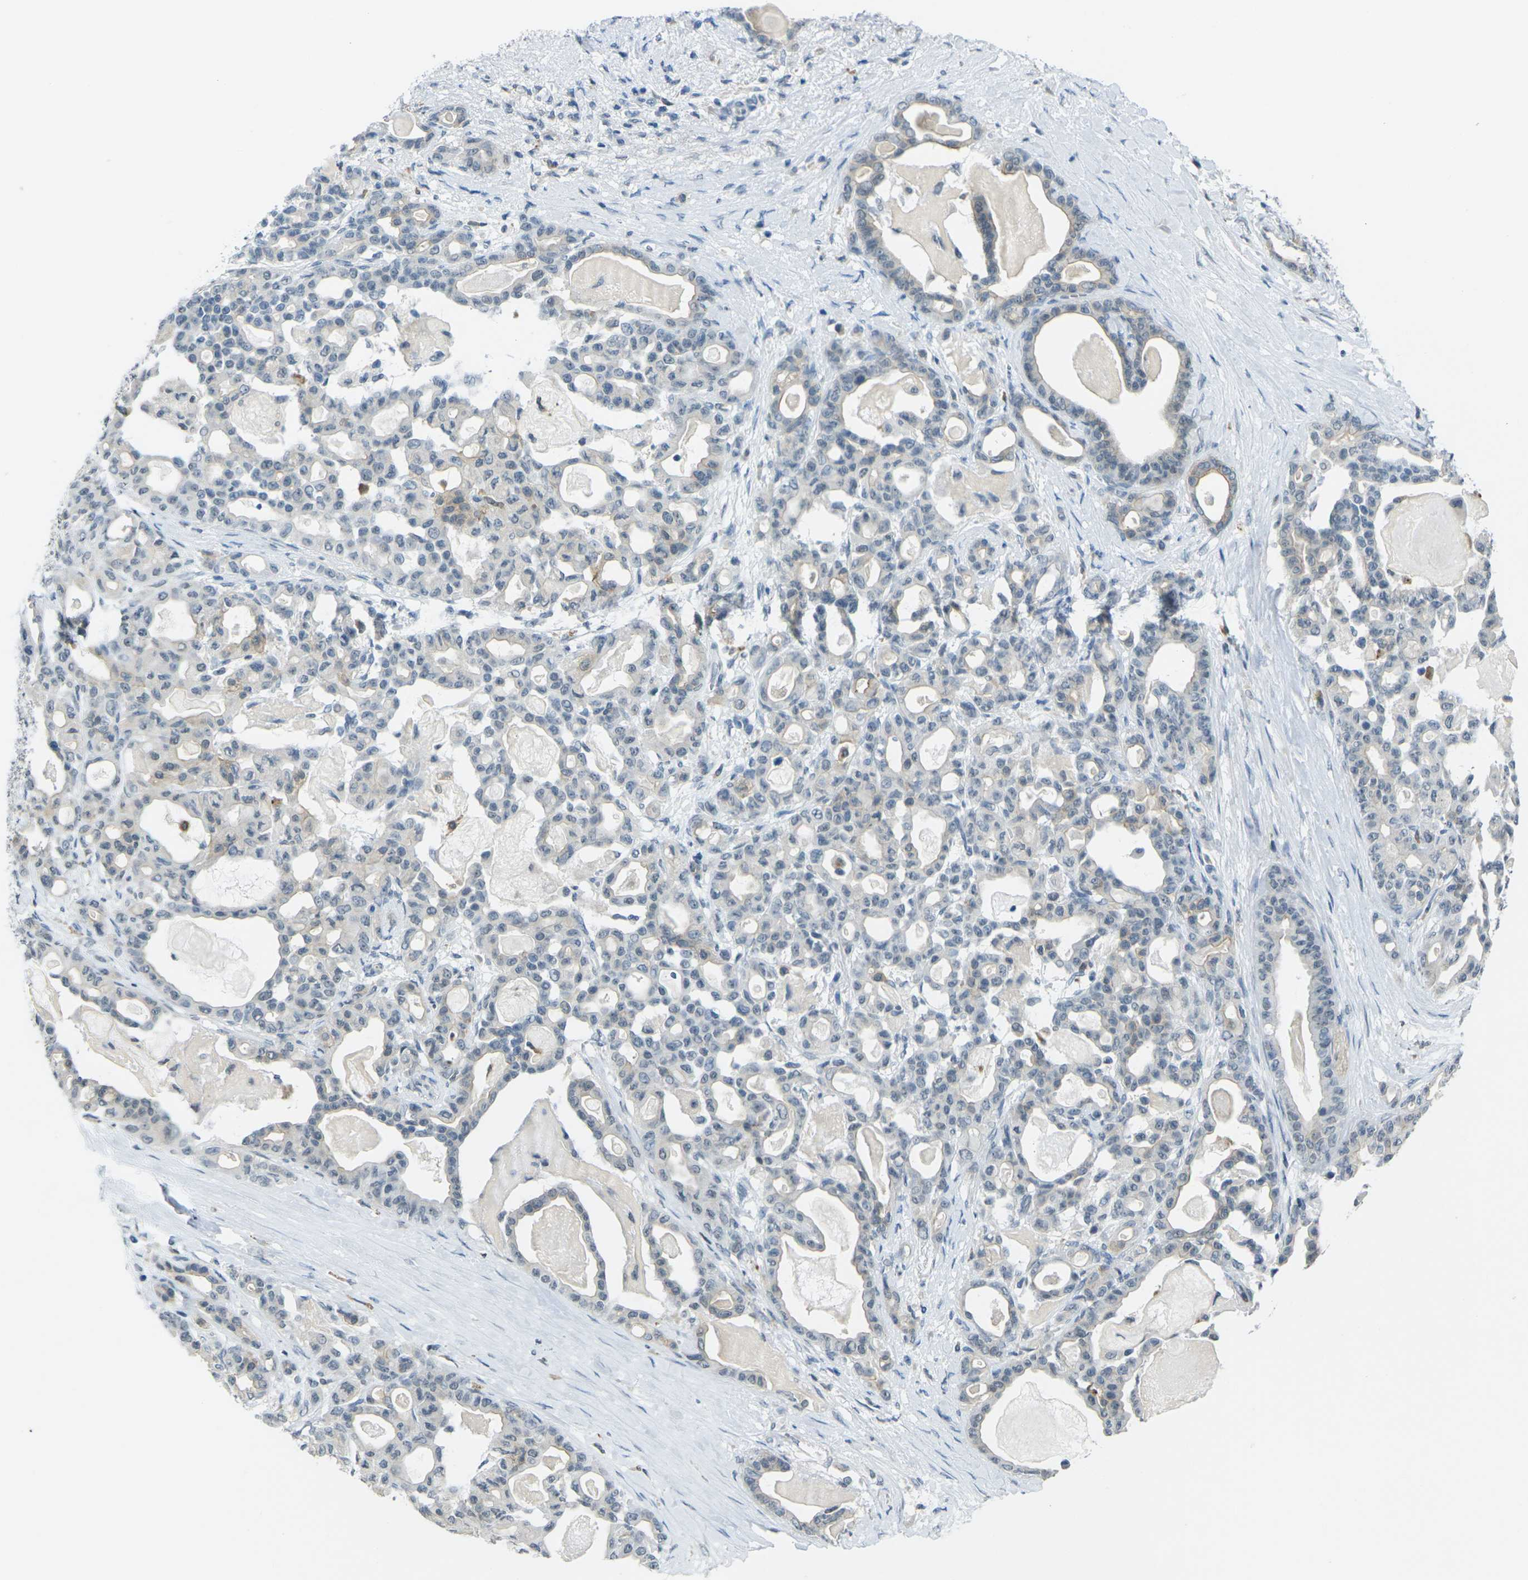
{"staining": {"intensity": "weak", "quantity": "<25%", "location": "cytoplasmic/membranous"}, "tissue": "pancreatic cancer", "cell_type": "Tumor cells", "image_type": "cancer", "snomed": [{"axis": "morphology", "description": "Adenocarcinoma, NOS"}, {"axis": "topography", "description": "Pancreas"}], "caption": "IHC of human pancreatic cancer (adenocarcinoma) reveals no positivity in tumor cells.", "gene": "SPTBN2", "patient": {"sex": "male", "age": 63}}